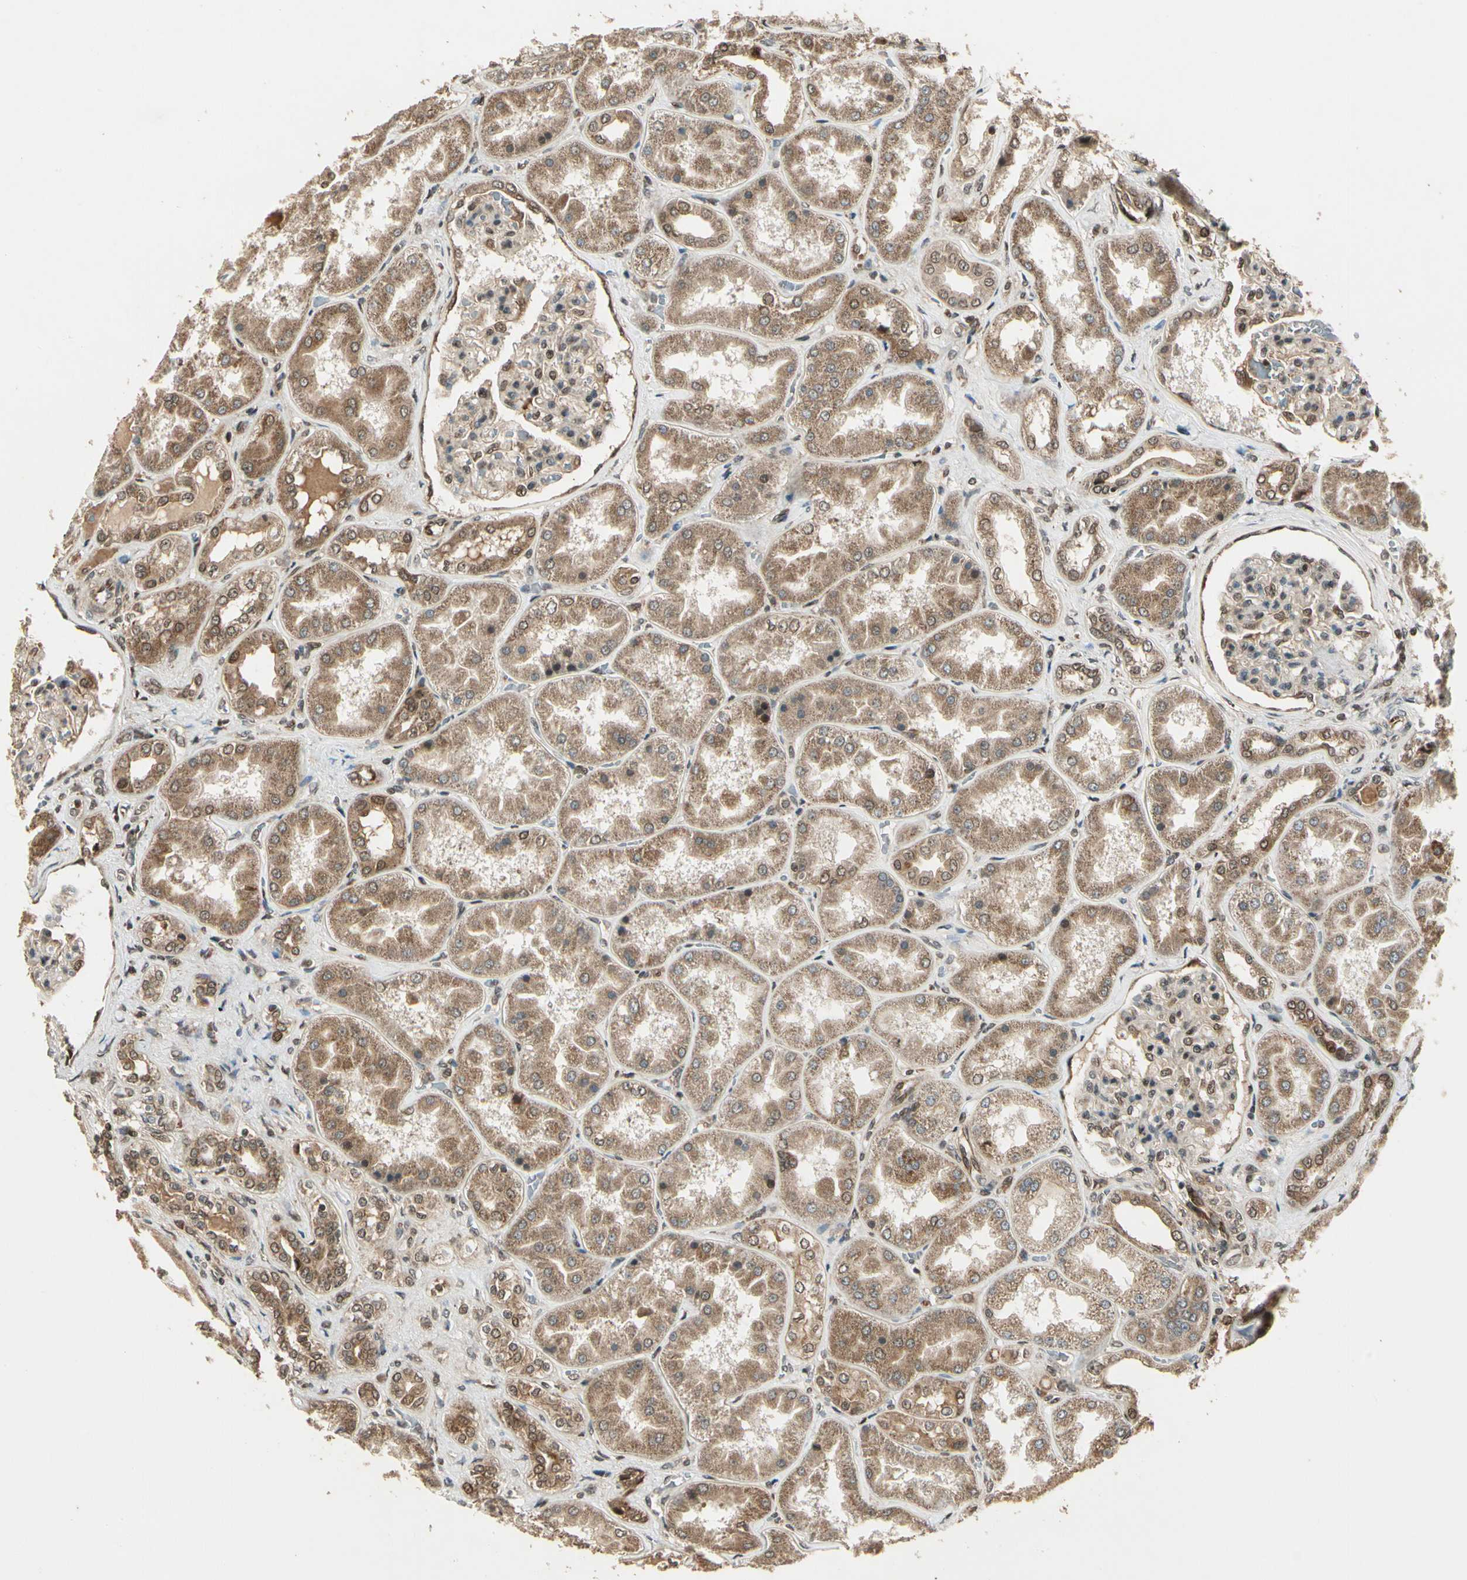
{"staining": {"intensity": "strong", "quantity": "<25%", "location": "cytoplasmic/membranous"}, "tissue": "kidney", "cell_type": "Cells in glomeruli", "image_type": "normal", "snomed": [{"axis": "morphology", "description": "Normal tissue, NOS"}, {"axis": "topography", "description": "Kidney"}], "caption": "Protein expression analysis of unremarkable human kidney reveals strong cytoplasmic/membranous staining in about <25% of cells in glomeruli.", "gene": "GLUL", "patient": {"sex": "female", "age": 56}}